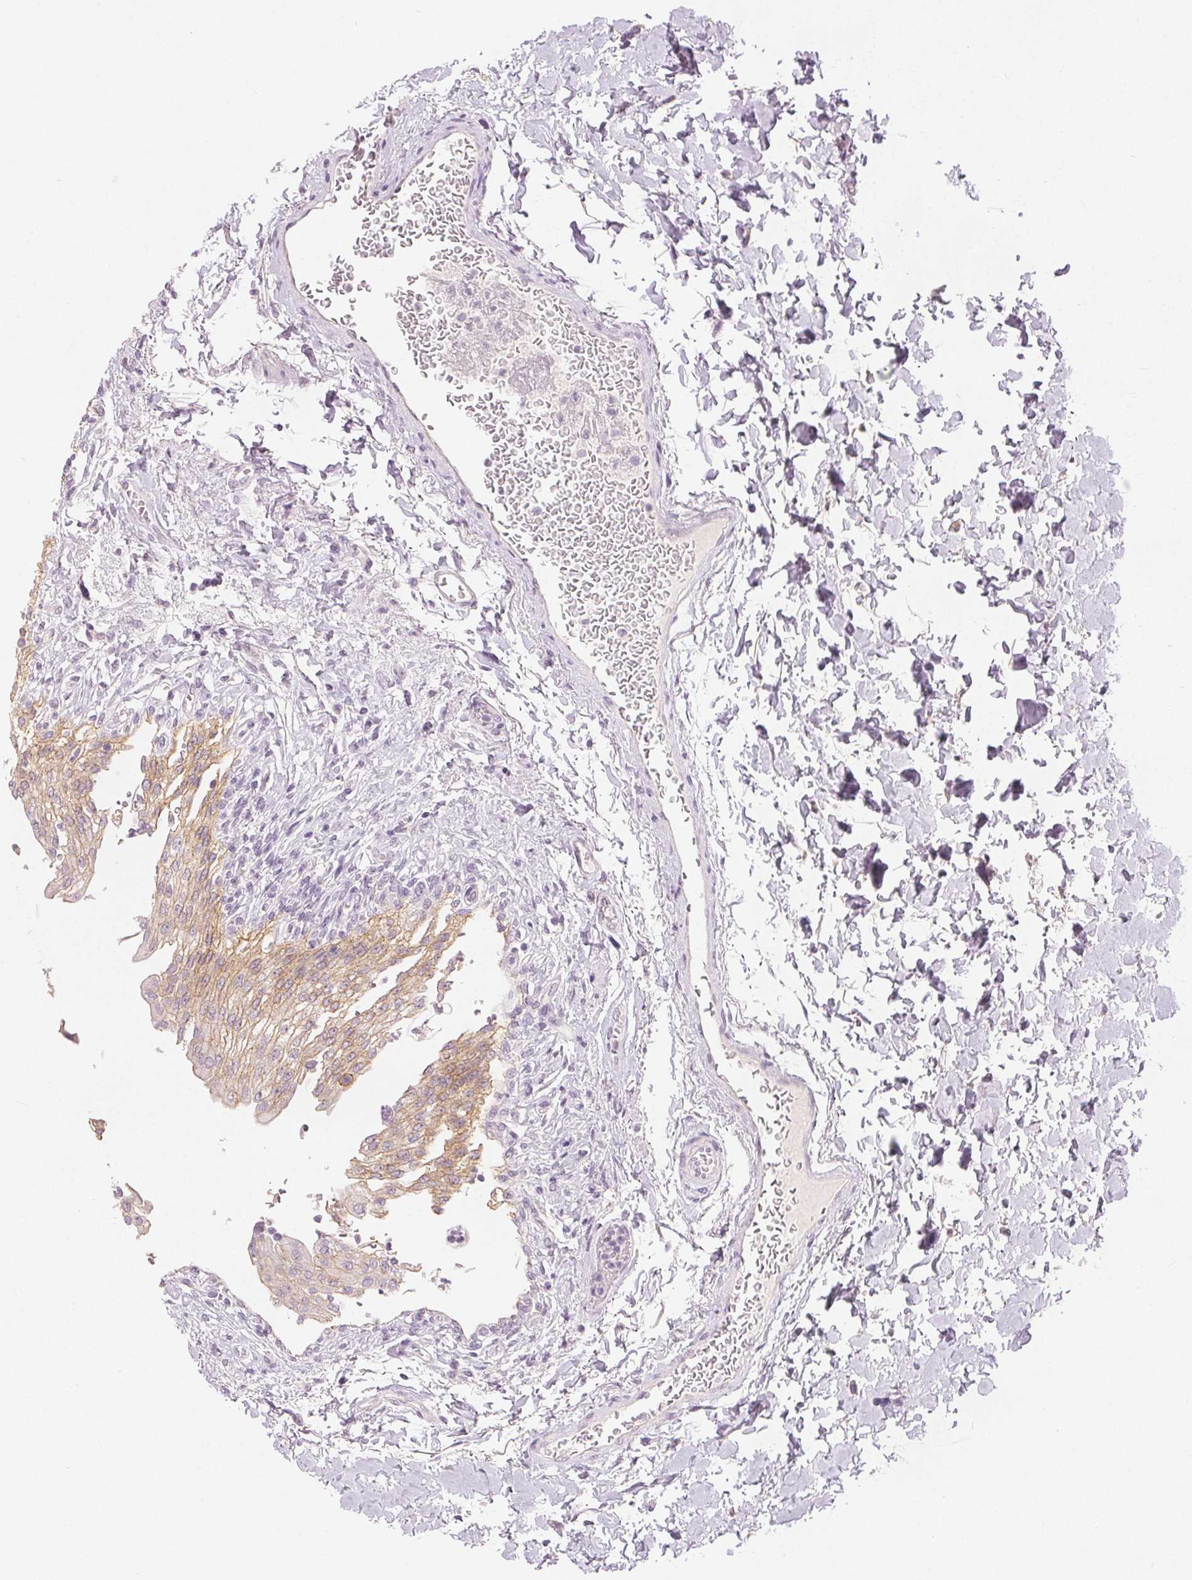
{"staining": {"intensity": "weak", "quantity": "25%-75%", "location": "cytoplasmic/membranous"}, "tissue": "urinary bladder", "cell_type": "Urothelial cells", "image_type": "normal", "snomed": [{"axis": "morphology", "description": "Normal tissue, NOS"}, {"axis": "topography", "description": "Urinary bladder"}, {"axis": "topography", "description": "Peripheral nerve tissue"}], "caption": "A high-resolution histopathology image shows IHC staining of unremarkable urinary bladder, which demonstrates weak cytoplasmic/membranous staining in about 25%-75% of urothelial cells.", "gene": "CA12", "patient": {"sex": "female", "age": 60}}